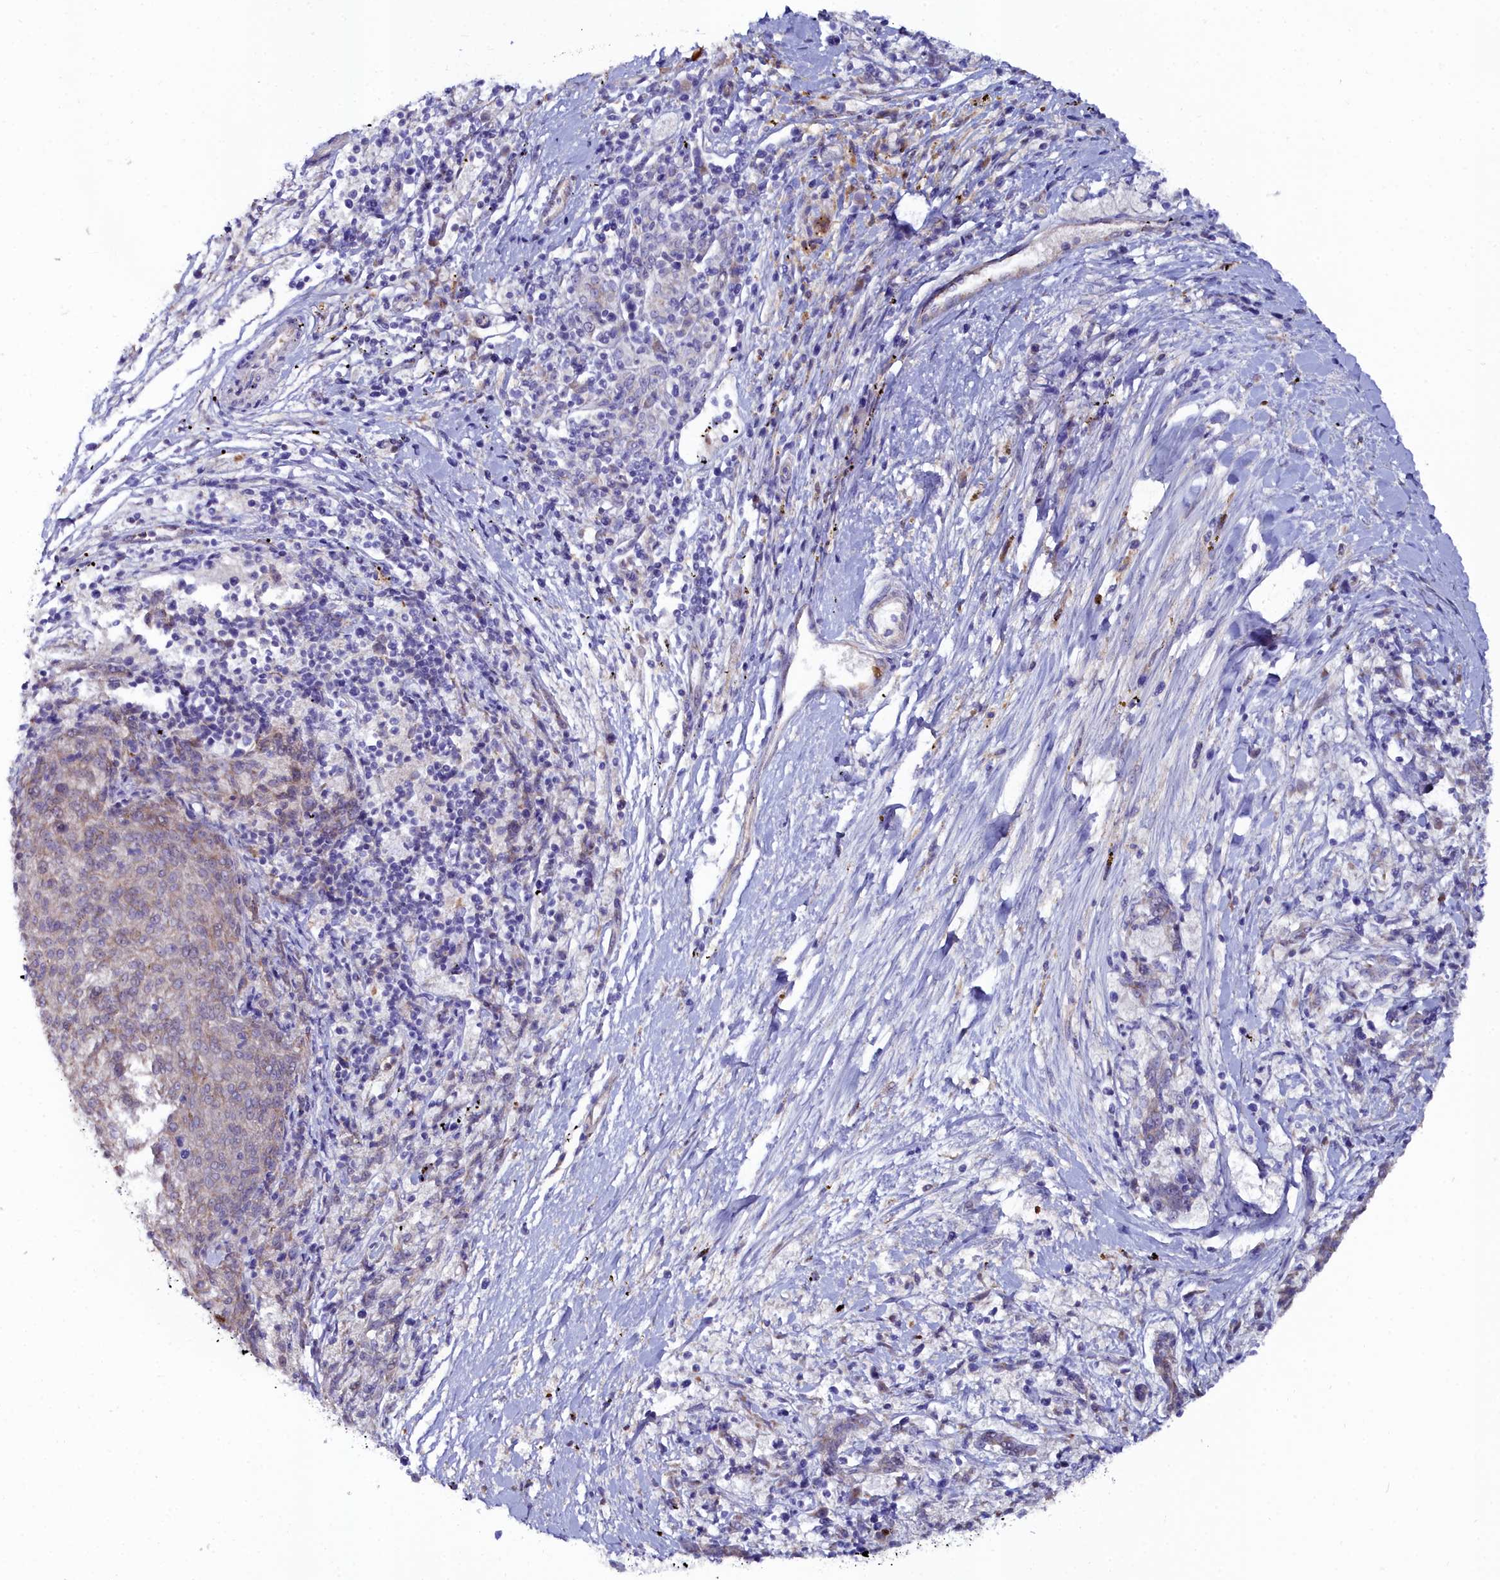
{"staining": {"intensity": "negative", "quantity": "none", "location": "none"}, "tissue": "melanoma", "cell_type": "Tumor cells", "image_type": "cancer", "snomed": [{"axis": "morphology", "description": "Malignant melanoma, NOS"}, {"axis": "topography", "description": "Skin"}], "caption": "Immunohistochemical staining of malignant melanoma shows no significant staining in tumor cells.", "gene": "SLC49A3", "patient": {"sex": "female", "age": 72}}